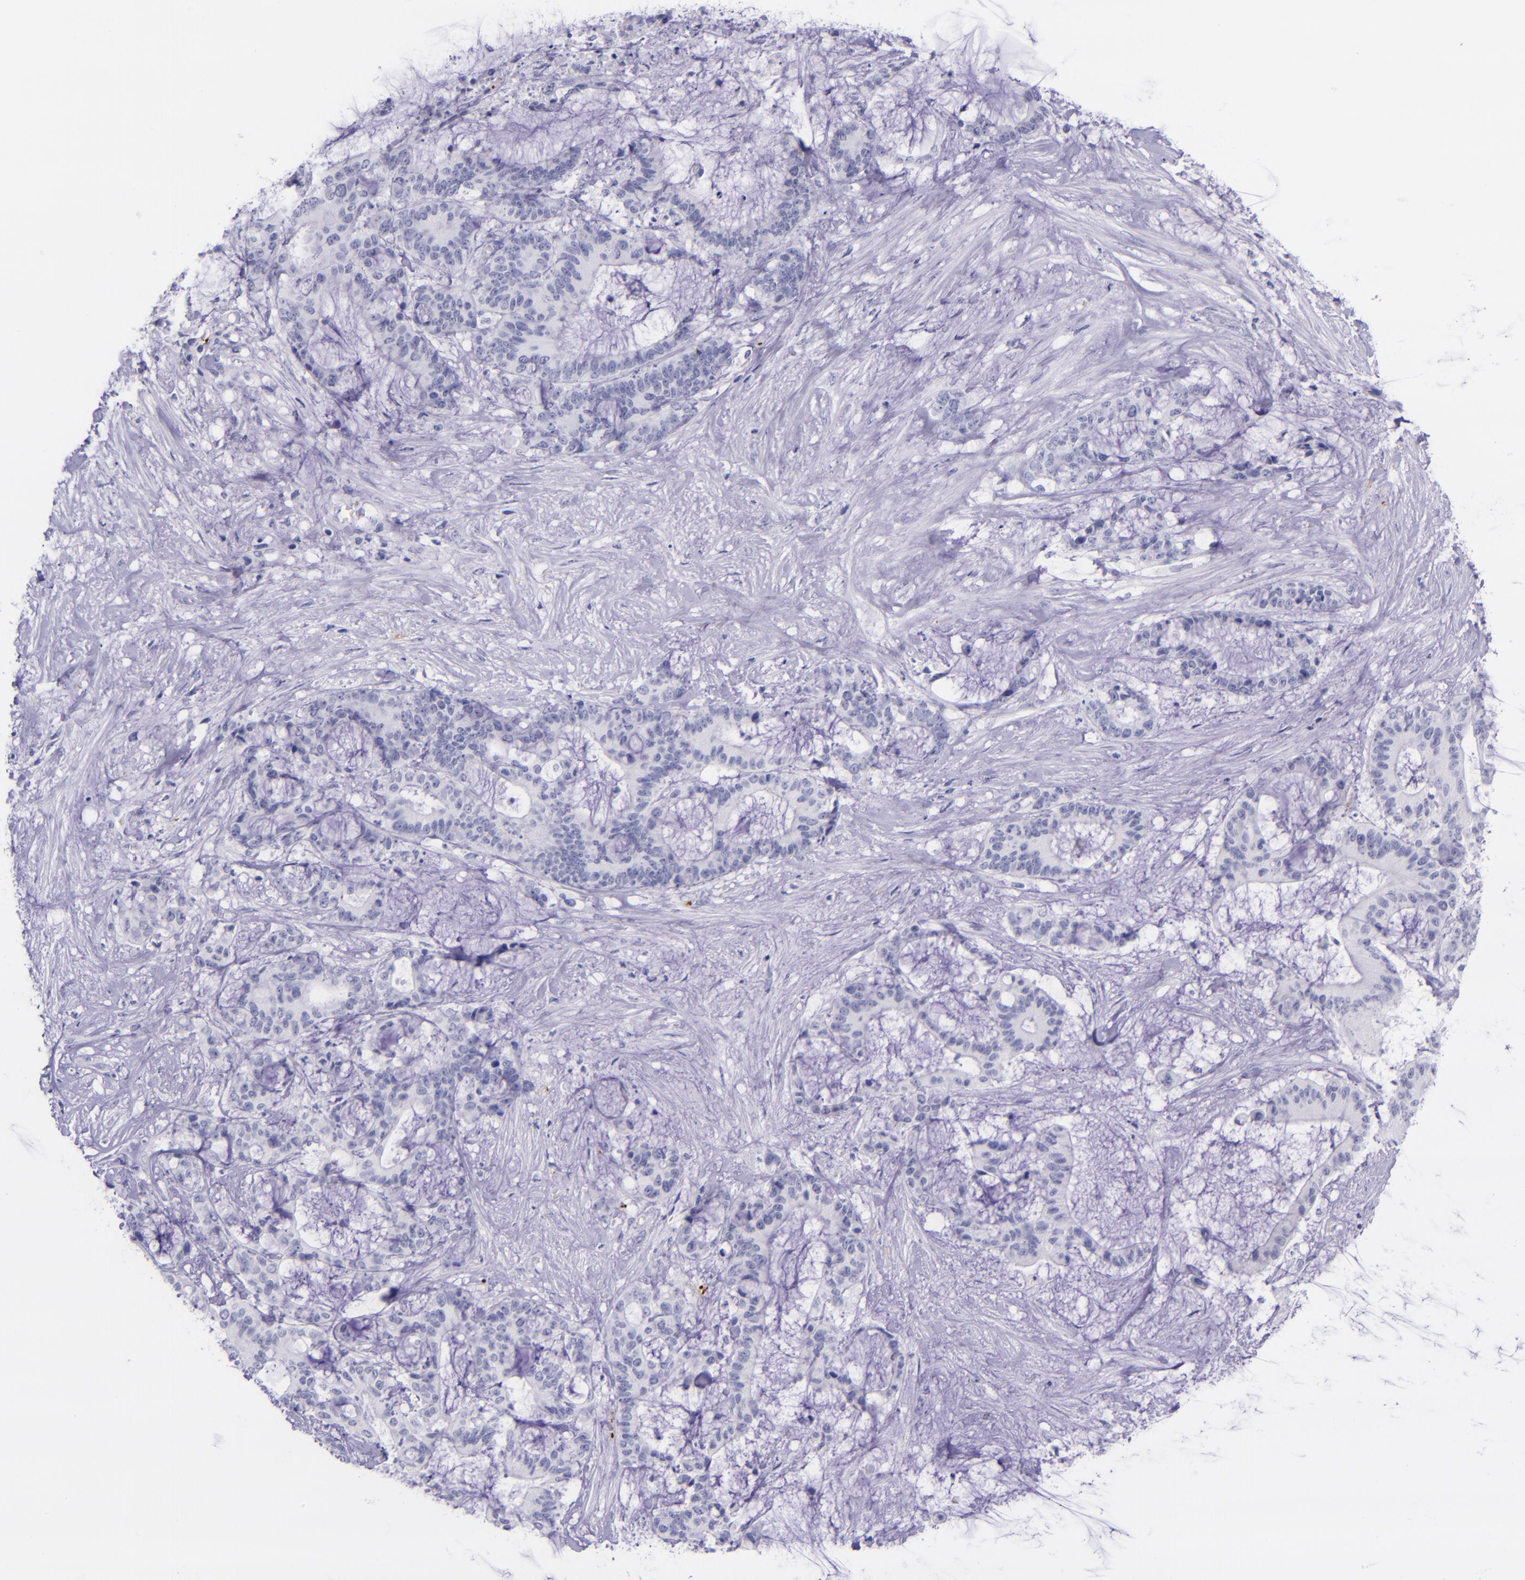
{"staining": {"intensity": "negative", "quantity": "none", "location": "none"}, "tissue": "liver cancer", "cell_type": "Tumor cells", "image_type": "cancer", "snomed": [{"axis": "morphology", "description": "Cholangiocarcinoma"}, {"axis": "topography", "description": "Liver"}], "caption": "High power microscopy micrograph of an immunohistochemistry (IHC) photomicrograph of liver cancer (cholangiocarcinoma), revealing no significant expression in tumor cells.", "gene": "SELE", "patient": {"sex": "female", "age": 73}}